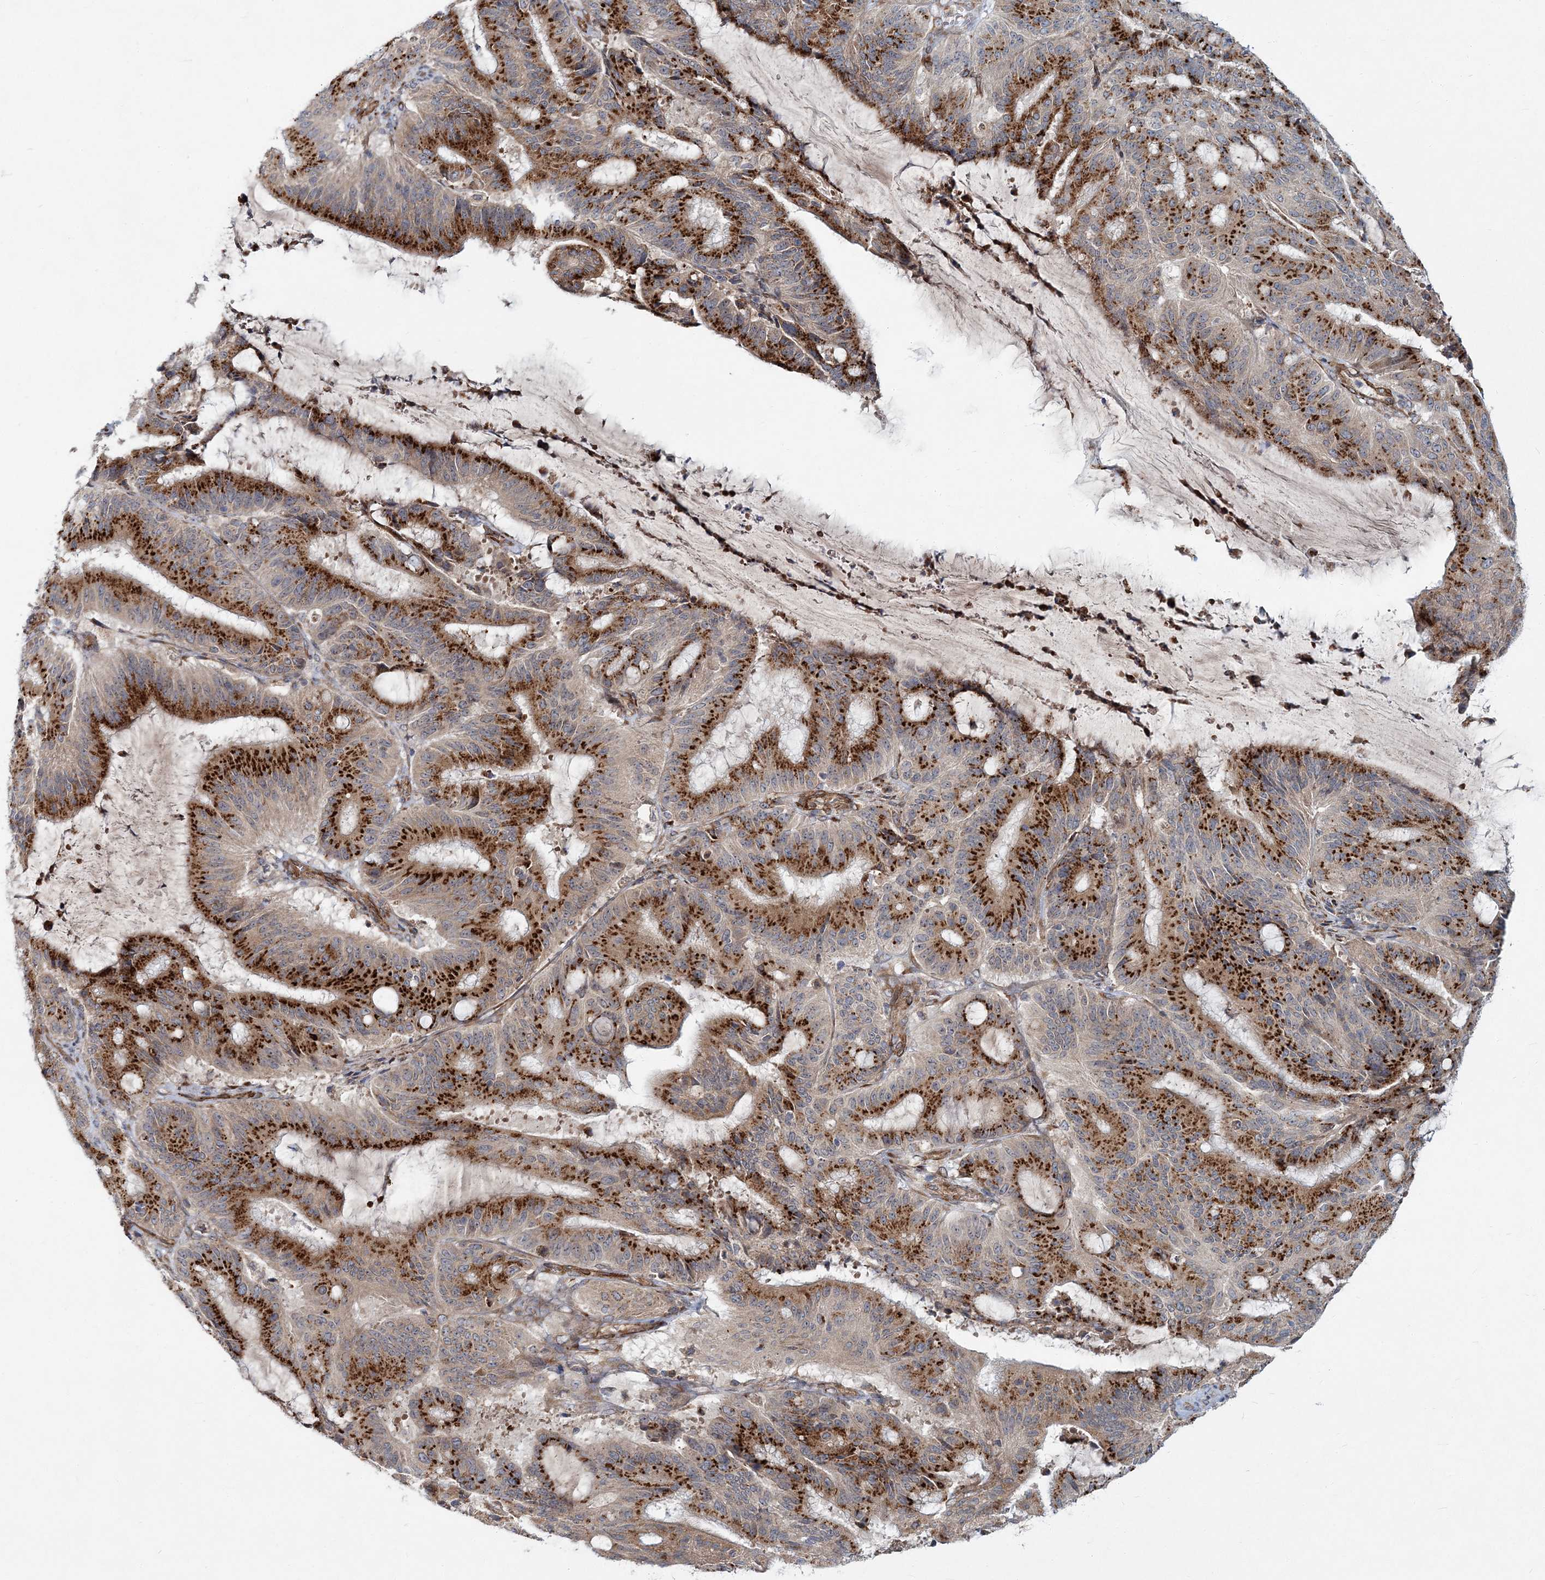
{"staining": {"intensity": "strong", "quantity": ">75%", "location": "cytoplasmic/membranous"}, "tissue": "liver cancer", "cell_type": "Tumor cells", "image_type": "cancer", "snomed": [{"axis": "morphology", "description": "Normal tissue, NOS"}, {"axis": "morphology", "description": "Cholangiocarcinoma"}, {"axis": "topography", "description": "Liver"}, {"axis": "topography", "description": "Peripheral nerve tissue"}], "caption": "High-magnification brightfield microscopy of liver cancer (cholangiocarcinoma) stained with DAB (brown) and counterstained with hematoxylin (blue). tumor cells exhibit strong cytoplasmic/membranous positivity is seen in approximately>75% of cells.", "gene": "NBAS", "patient": {"sex": "female", "age": 73}}